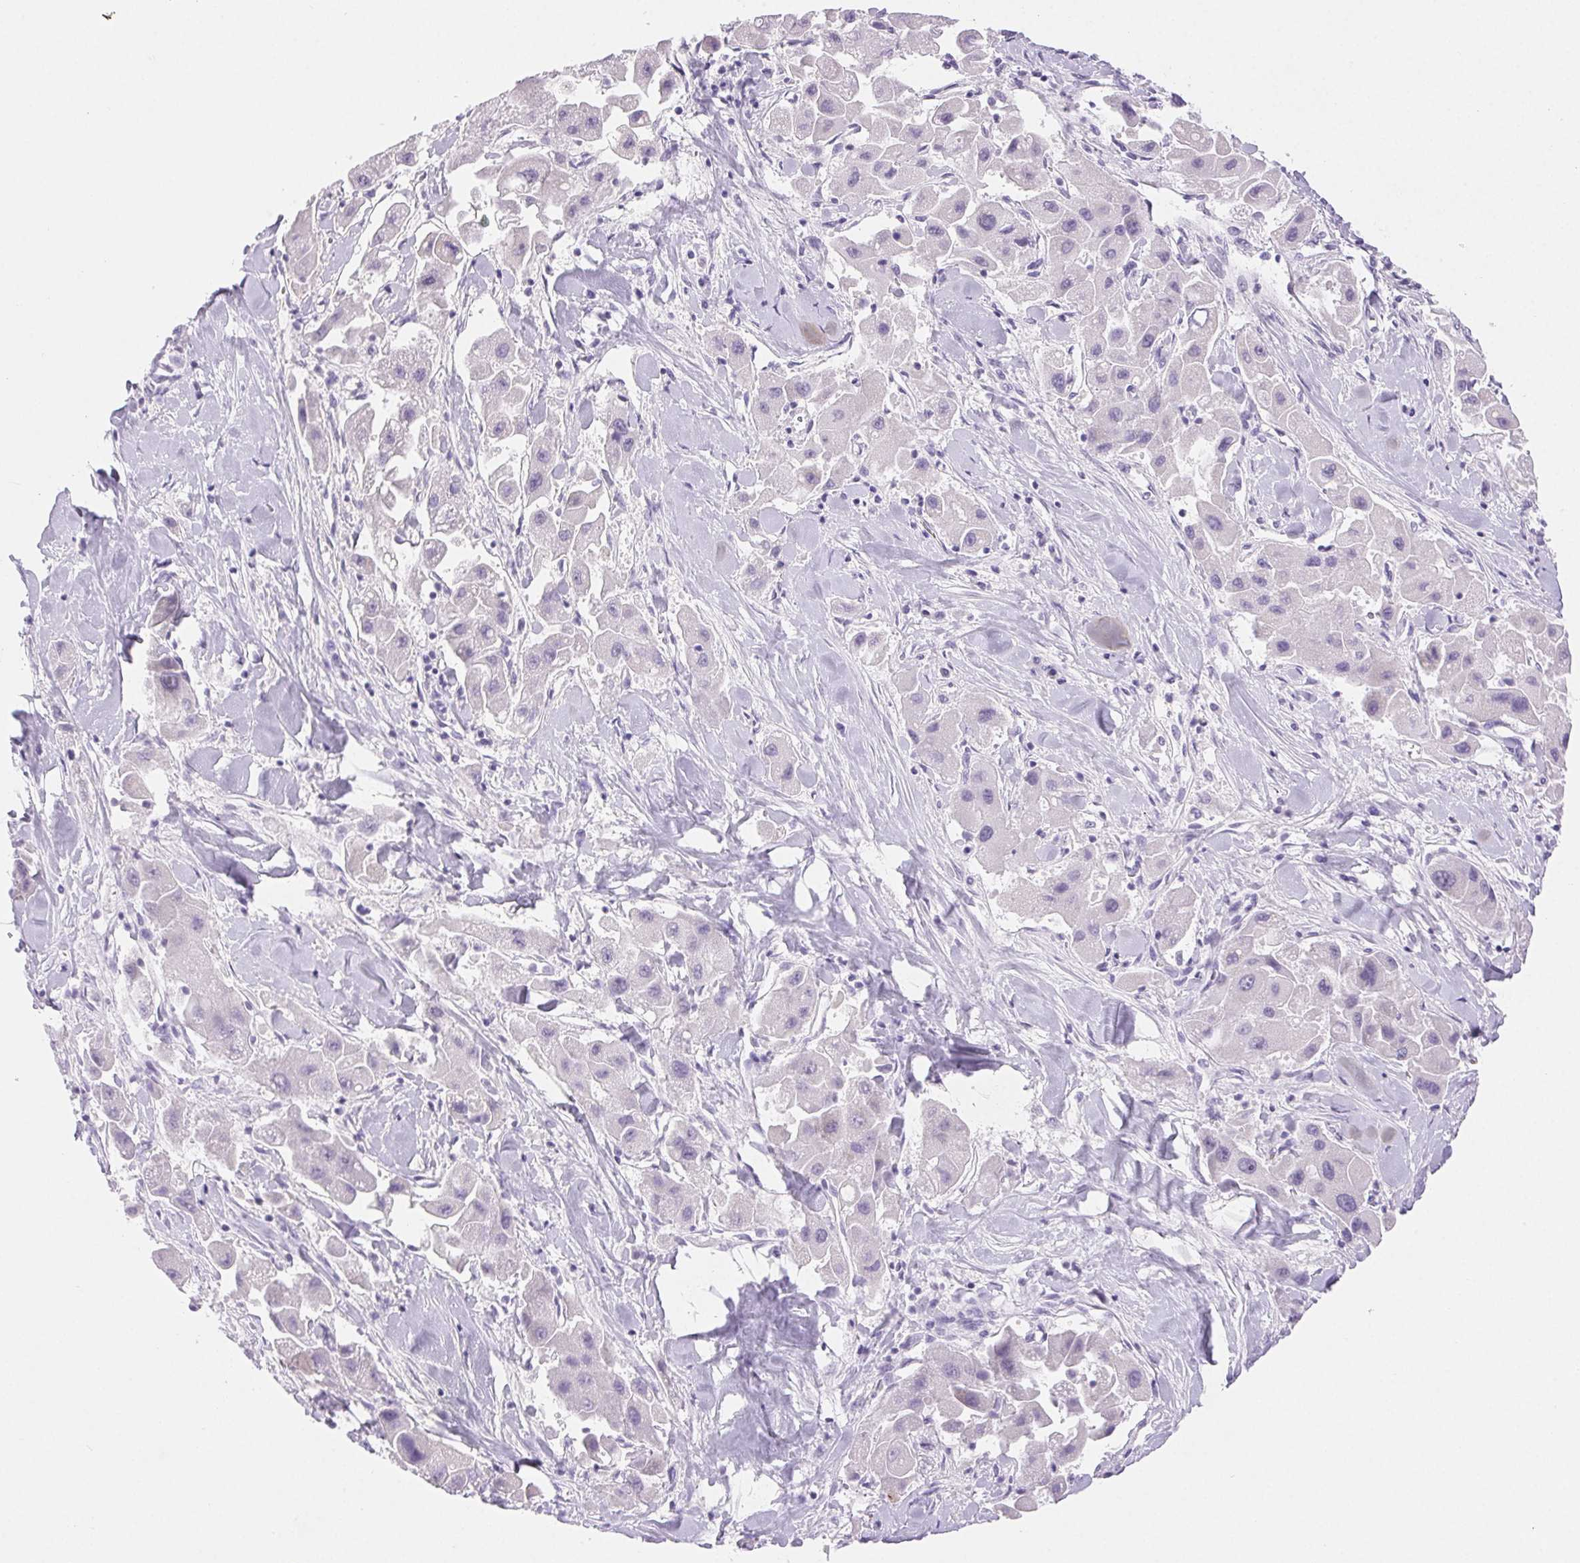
{"staining": {"intensity": "negative", "quantity": "none", "location": "none"}, "tissue": "liver cancer", "cell_type": "Tumor cells", "image_type": "cancer", "snomed": [{"axis": "morphology", "description": "Carcinoma, Hepatocellular, NOS"}, {"axis": "topography", "description": "Liver"}], "caption": "DAB (3,3'-diaminobenzidine) immunohistochemical staining of liver cancer (hepatocellular carcinoma) shows no significant staining in tumor cells.", "gene": "CLDN16", "patient": {"sex": "male", "age": 24}}